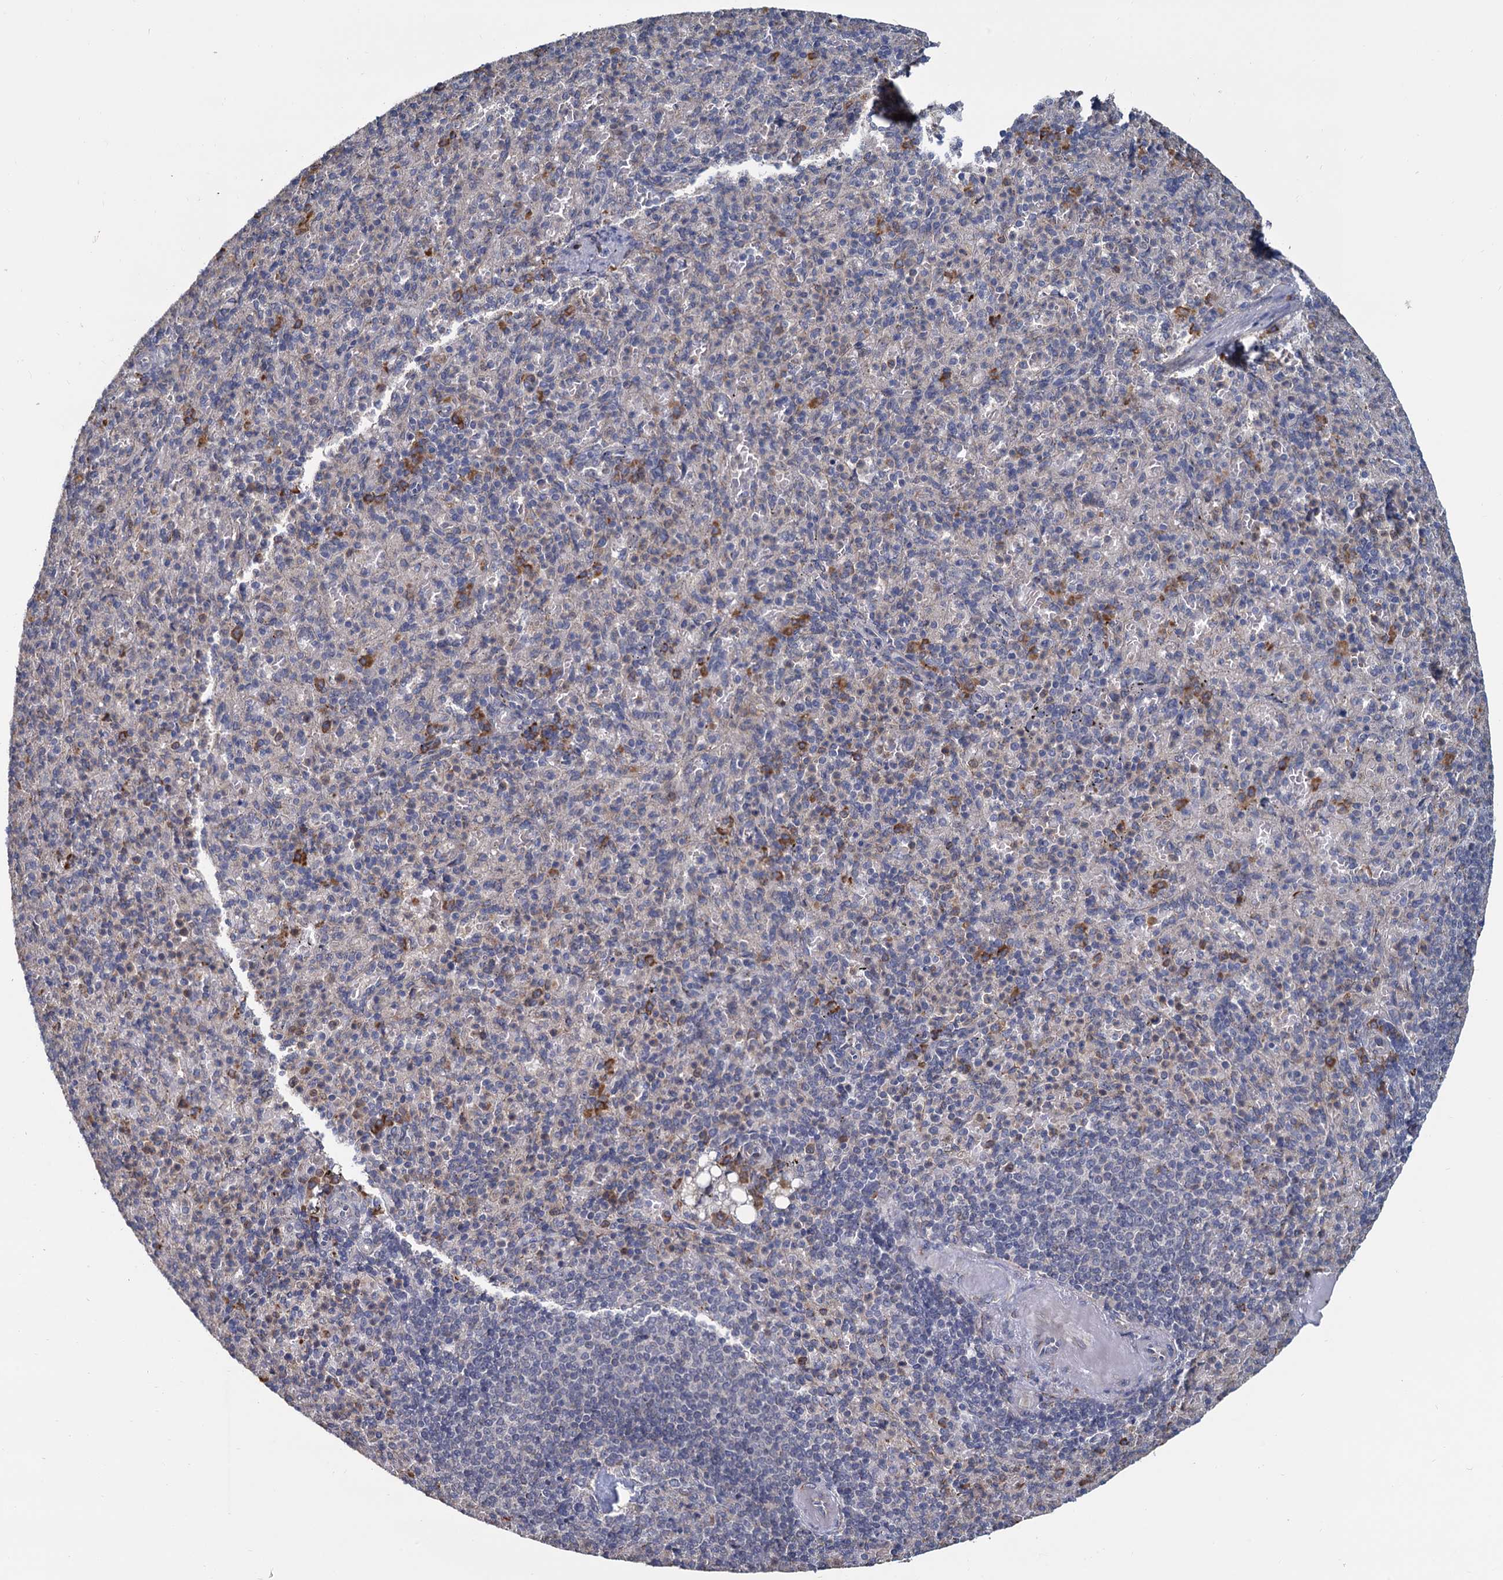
{"staining": {"intensity": "moderate", "quantity": "<25%", "location": "cytoplasmic/membranous"}, "tissue": "spleen", "cell_type": "Cells in red pulp", "image_type": "normal", "snomed": [{"axis": "morphology", "description": "Normal tissue, NOS"}, {"axis": "topography", "description": "Spleen"}], "caption": "A brown stain highlights moderate cytoplasmic/membranous expression of a protein in cells in red pulp of normal human spleen. (Stains: DAB (3,3'-diaminobenzidine) in brown, nuclei in blue, Microscopy: brightfield microscopy at high magnification).", "gene": "LRRC51", "patient": {"sex": "female", "age": 74}}